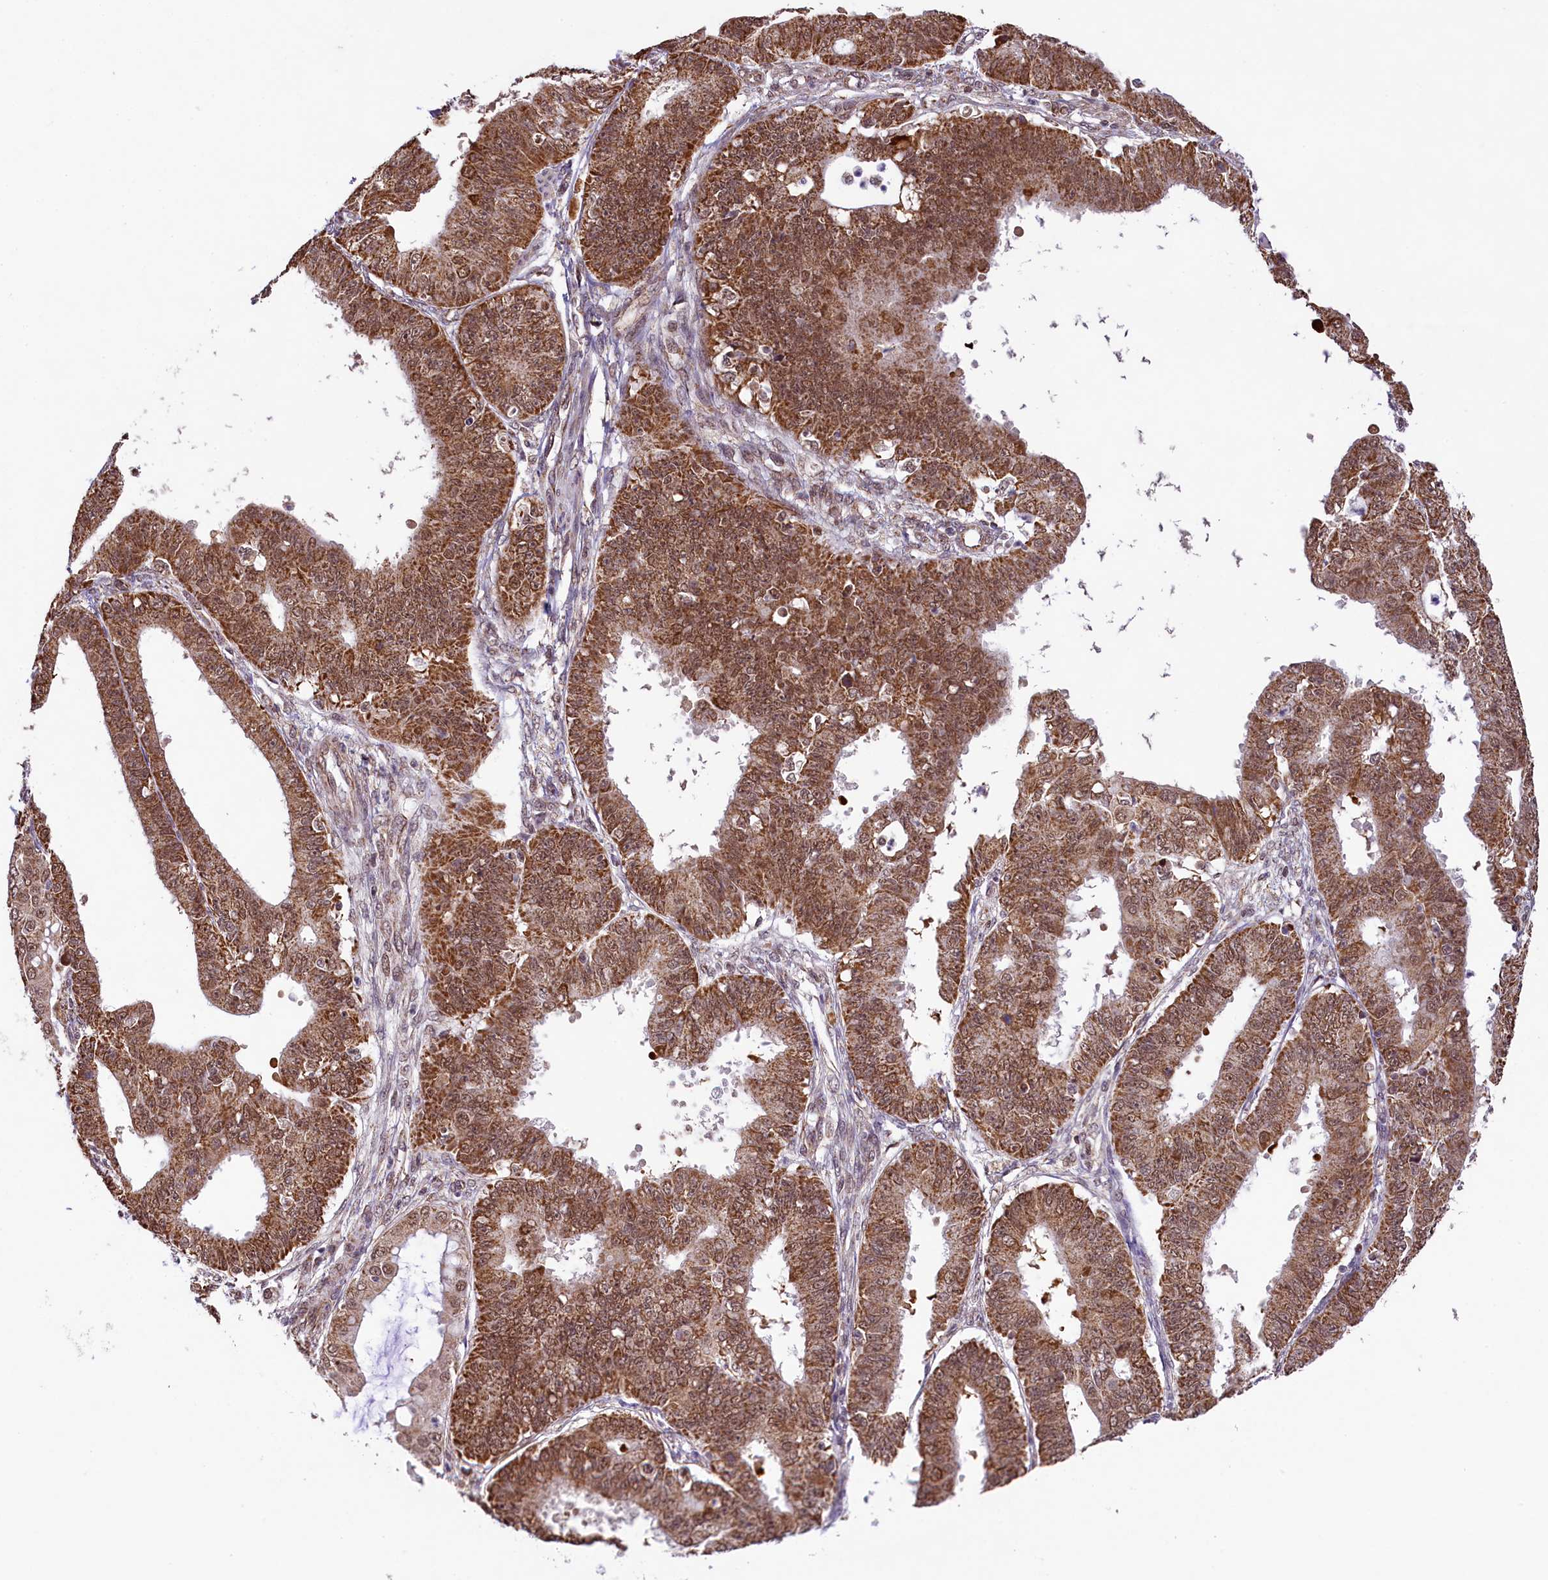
{"staining": {"intensity": "strong", "quantity": ">75%", "location": "cytoplasmic/membranous,nuclear"}, "tissue": "ovarian cancer", "cell_type": "Tumor cells", "image_type": "cancer", "snomed": [{"axis": "morphology", "description": "Carcinoma, endometroid"}, {"axis": "topography", "description": "Appendix"}, {"axis": "topography", "description": "Ovary"}], "caption": "Immunohistochemical staining of human ovarian cancer (endometroid carcinoma) displays high levels of strong cytoplasmic/membranous and nuclear protein positivity in approximately >75% of tumor cells. Nuclei are stained in blue.", "gene": "PAF1", "patient": {"sex": "female", "age": 42}}